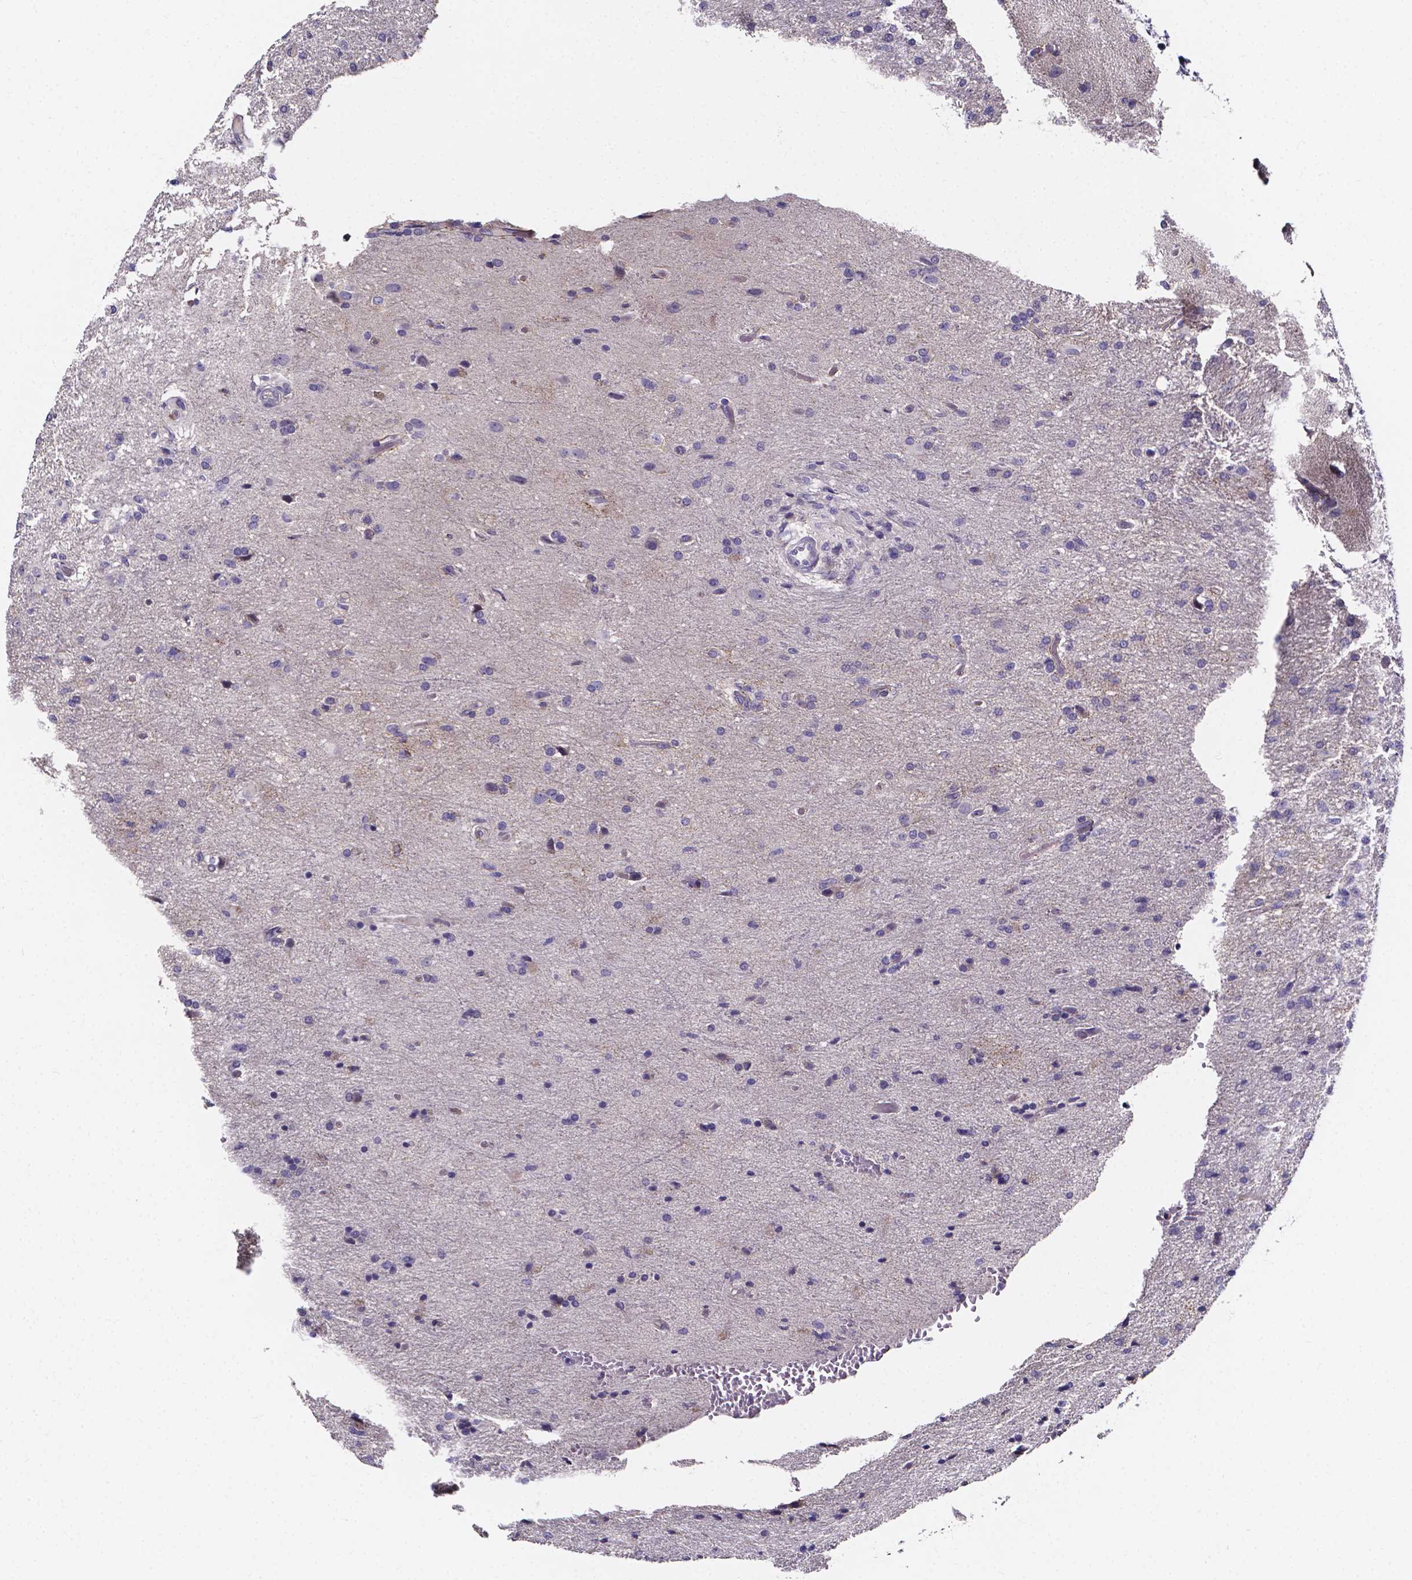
{"staining": {"intensity": "negative", "quantity": "none", "location": "none"}, "tissue": "glioma", "cell_type": "Tumor cells", "image_type": "cancer", "snomed": [{"axis": "morphology", "description": "Glioma, malignant, High grade"}, {"axis": "topography", "description": "Brain"}], "caption": "Immunohistochemical staining of human high-grade glioma (malignant) displays no significant positivity in tumor cells.", "gene": "SPOCD1", "patient": {"sex": "male", "age": 68}}